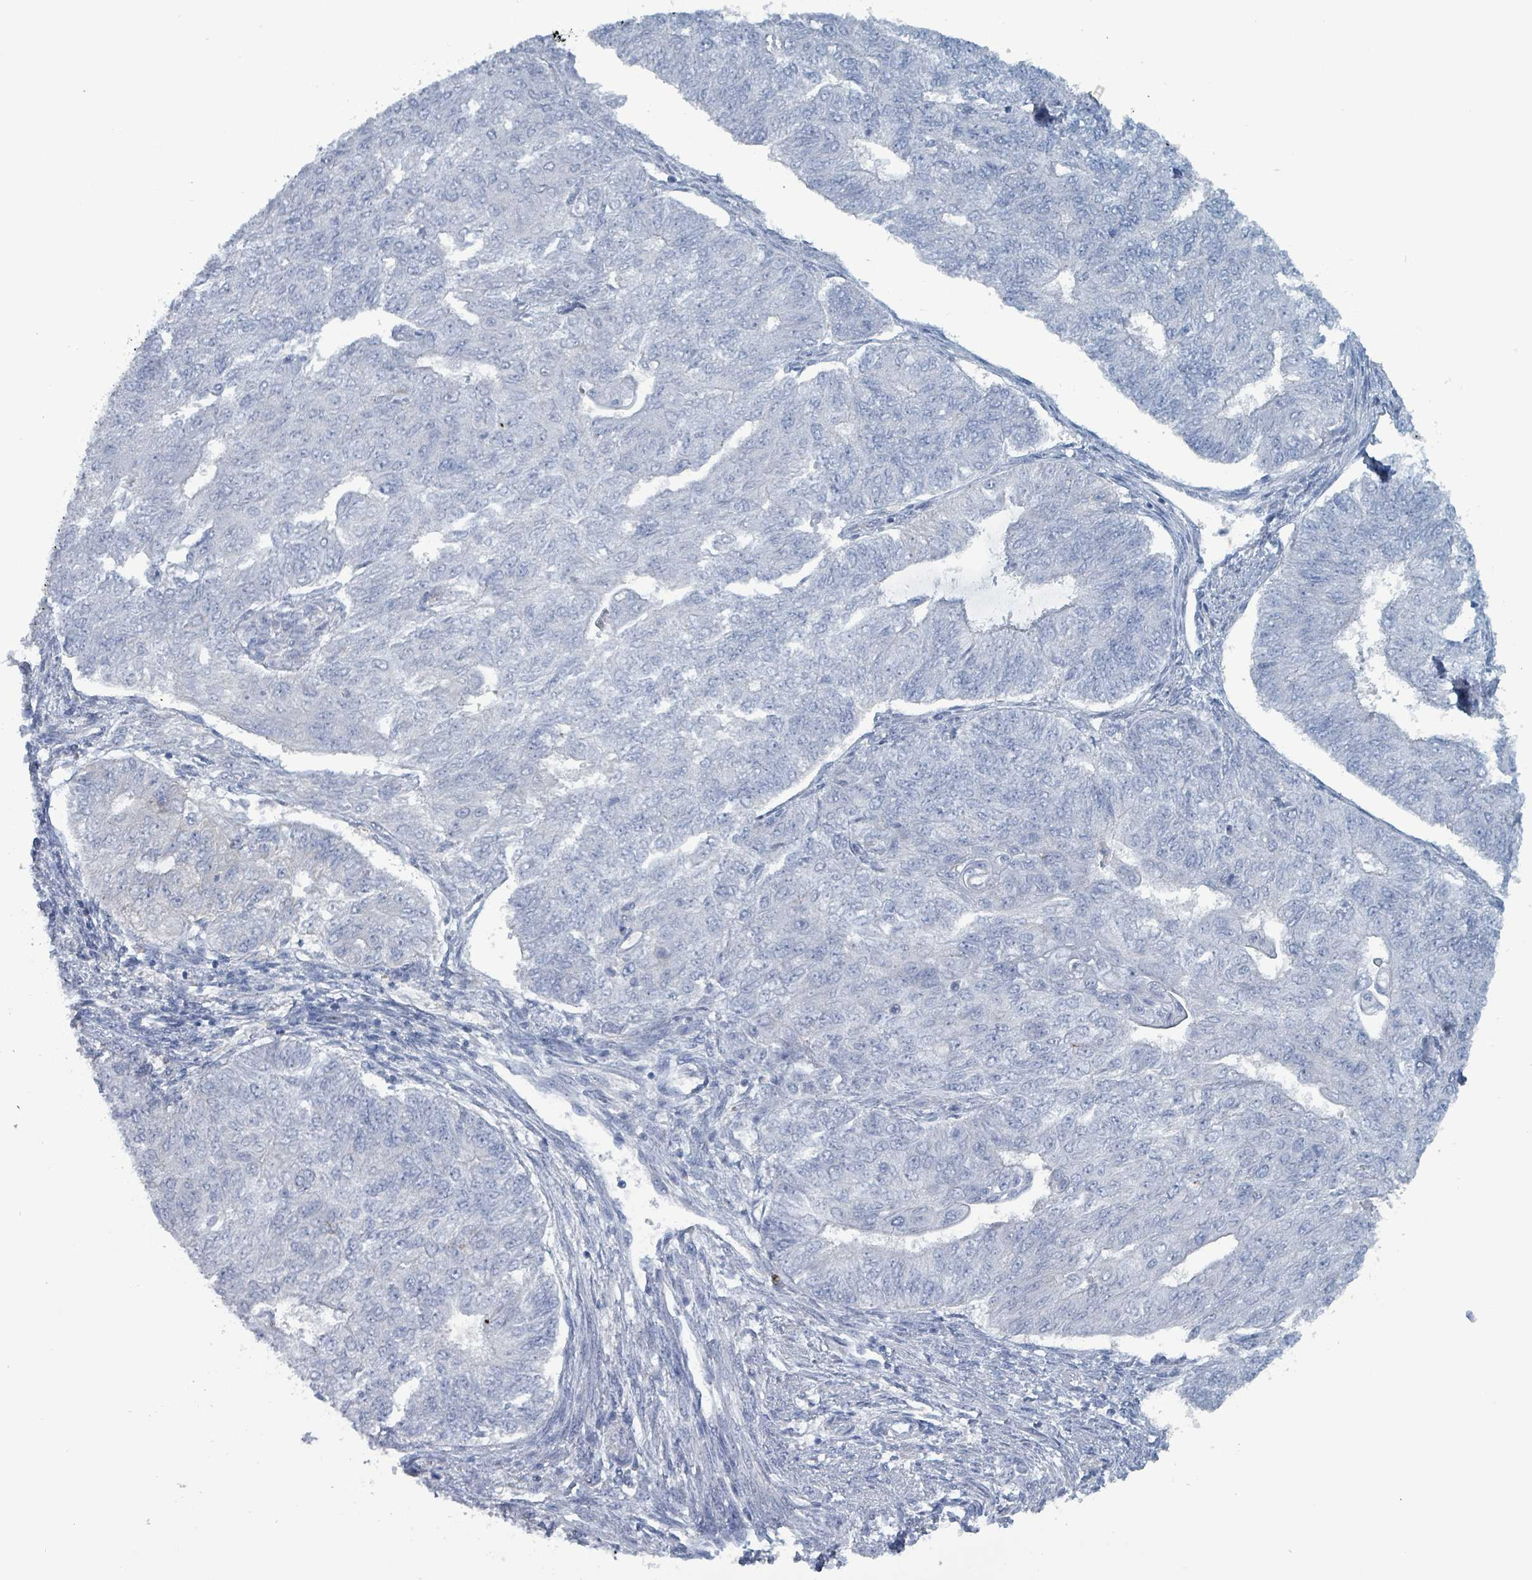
{"staining": {"intensity": "negative", "quantity": "none", "location": "none"}, "tissue": "endometrial cancer", "cell_type": "Tumor cells", "image_type": "cancer", "snomed": [{"axis": "morphology", "description": "Adenocarcinoma, NOS"}, {"axis": "topography", "description": "Endometrium"}], "caption": "The immunohistochemistry micrograph has no significant staining in tumor cells of endometrial cancer (adenocarcinoma) tissue. The staining is performed using DAB brown chromogen with nuclei counter-stained in using hematoxylin.", "gene": "TAAR5", "patient": {"sex": "female", "age": 32}}